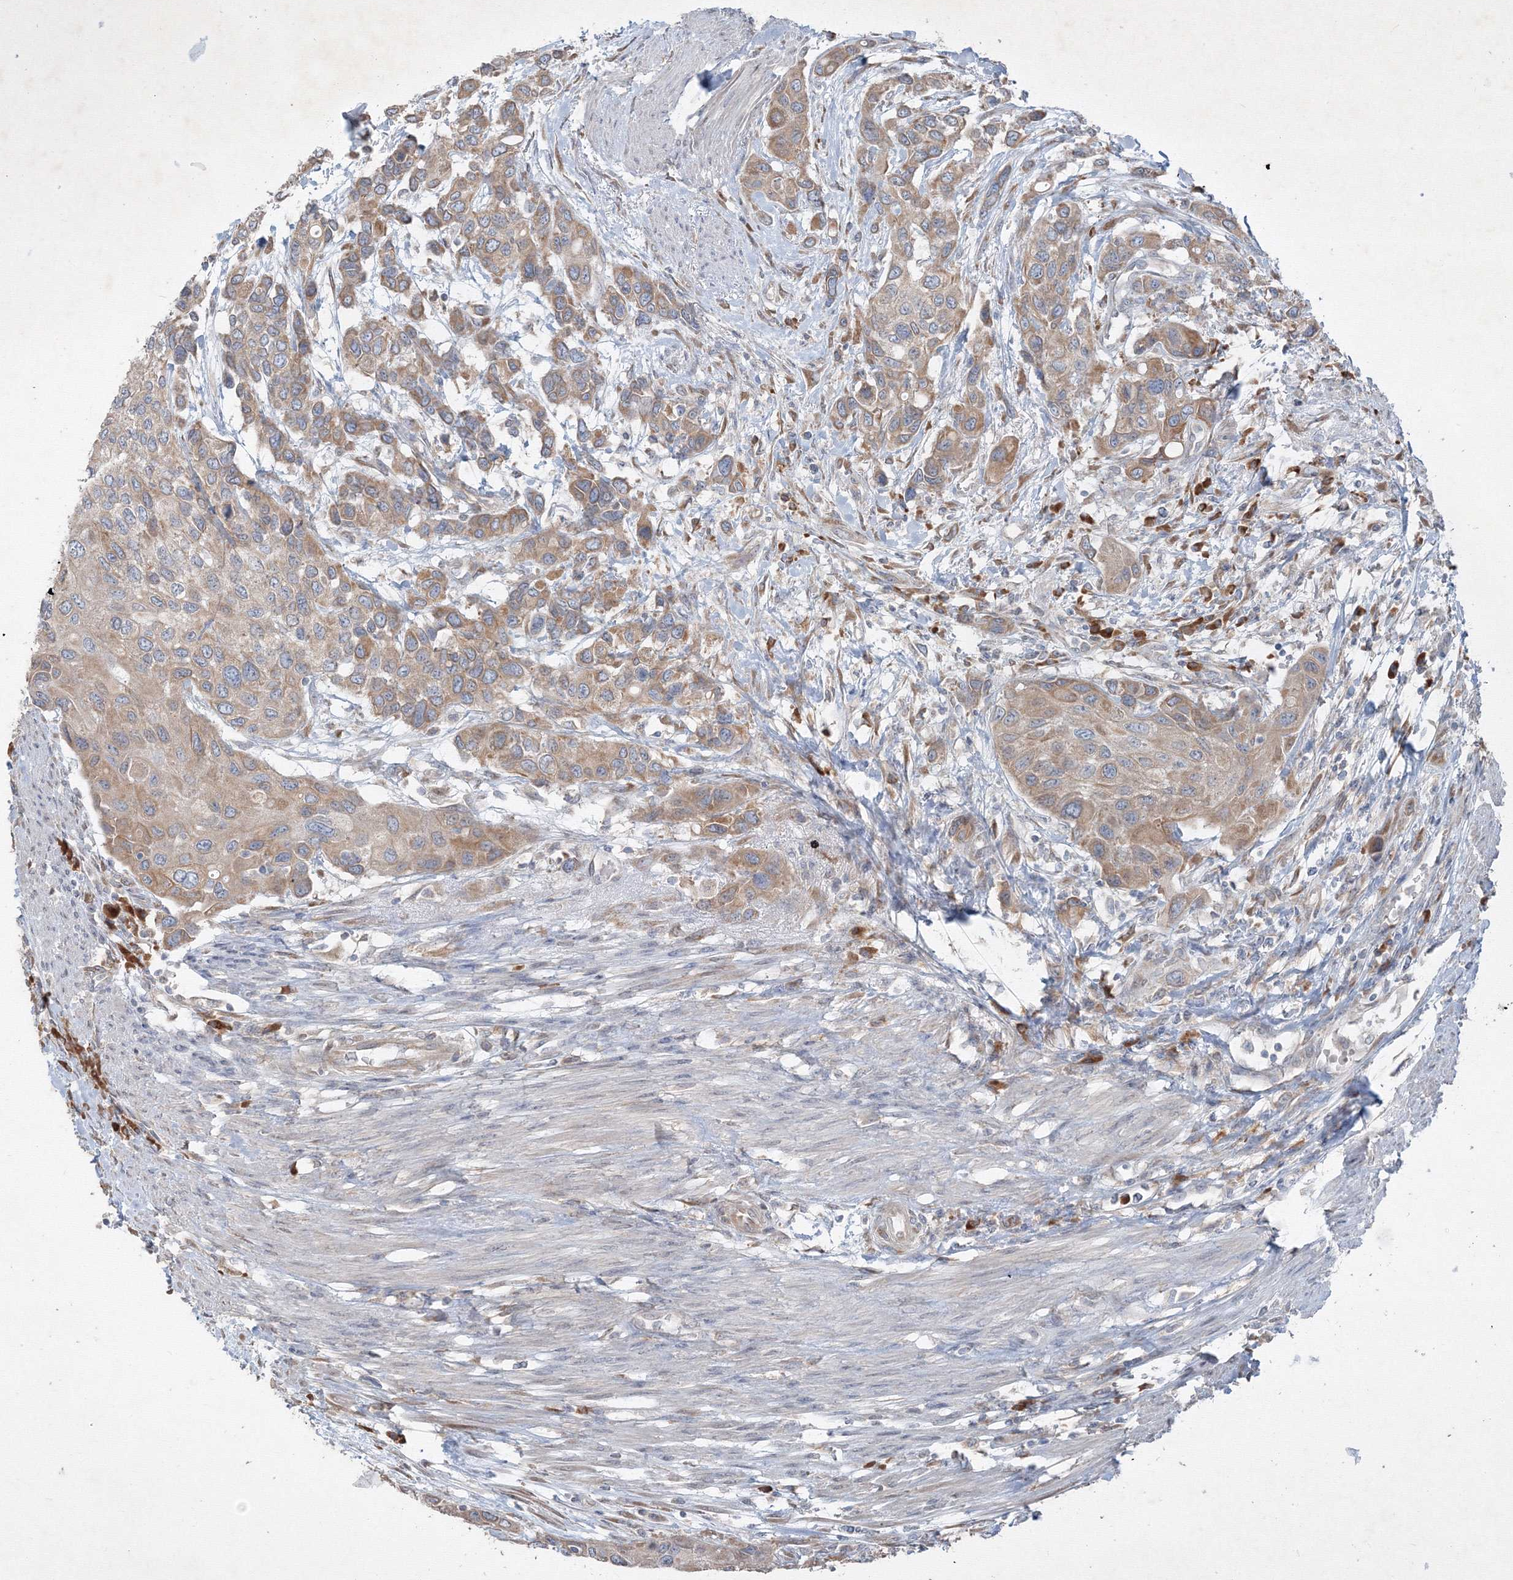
{"staining": {"intensity": "moderate", "quantity": ">75%", "location": "cytoplasmic/membranous"}, "tissue": "urothelial cancer", "cell_type": "Tumor cells", "image_type": "cancer", "snomed": [{"axis": "morphology", "description": "Normal tissue, NOS"}, {"axis": "morphology", "description": "Urothelial carcinoma, High grade"}, {"axis": "topography", "description": "Vascular tissue"}, {"axis": "topography", "description": "Urinary bladder"}], "caption": "Urothelial cancer was stained to show a protein in brown. There is medium levels of moderate cytoplasmic/membranous expression in approximately >75% of tumor cells. (Stains: DAB in brown, nuclei in blue, Microscopy: brightfield microscopy at high magnification).", "gene": "IFNAR1", "patient": {"sex": "female", "age": 56}}